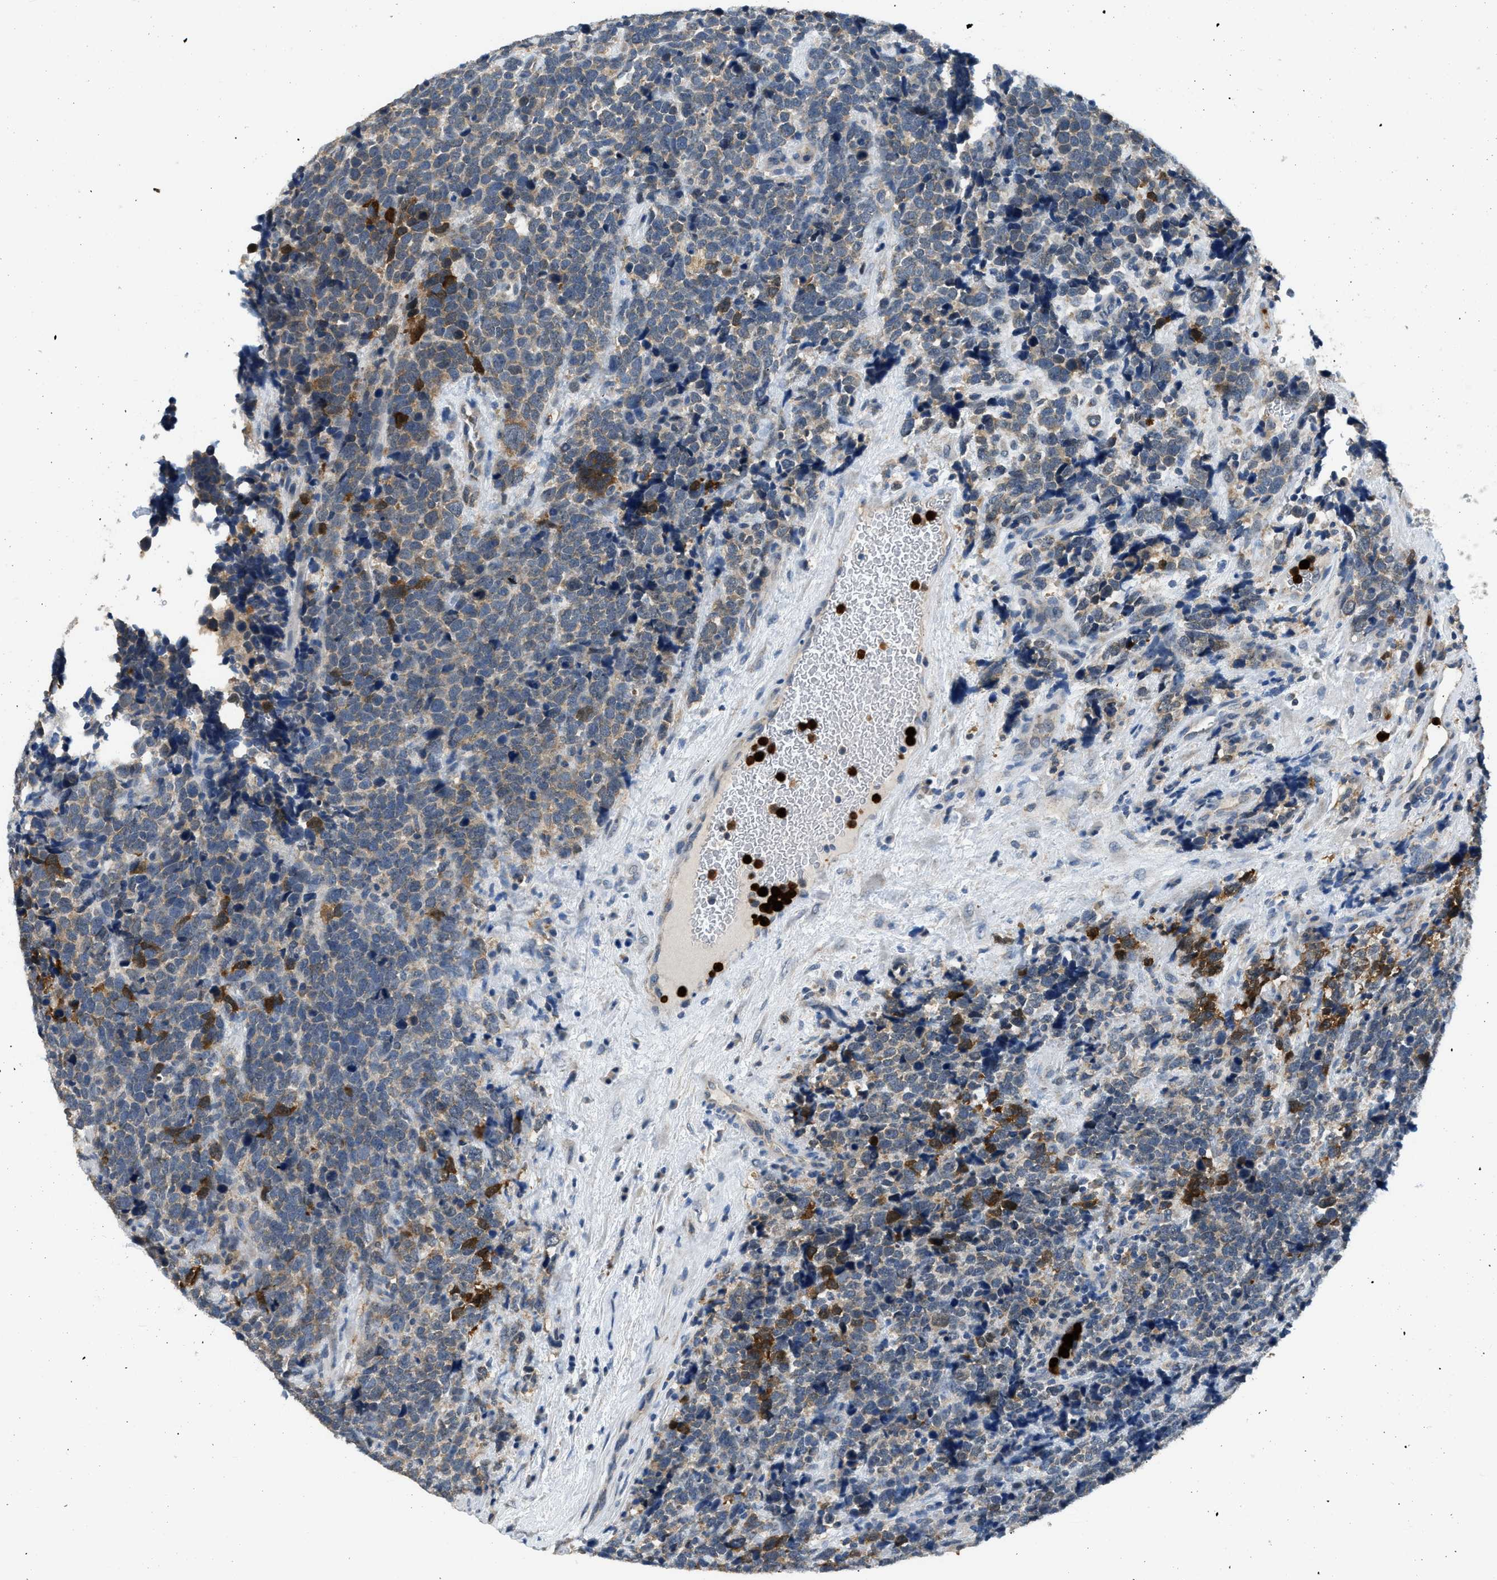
{"staining": {"intensity": "strong", "quantity": "<25%", "location": "cytoplasmic/membranous"}, "tissue": "urothelial cancer", "cell_type": "Tumor cells", "image_type": "cancer", "snomed": [{"axis": "morphology", "description": "Urothelial carcinoma, High grade"}, {"axis": "topography", "description": "Urinary bladder"}], "caption": "A histopathology image of urothelial cancer stained for a protein demonstrates strong cytoplasmic/membranous brown staining in tumor cells.", "gene": "TOMM34", "patient": {"sex": "female", "age": 82}}